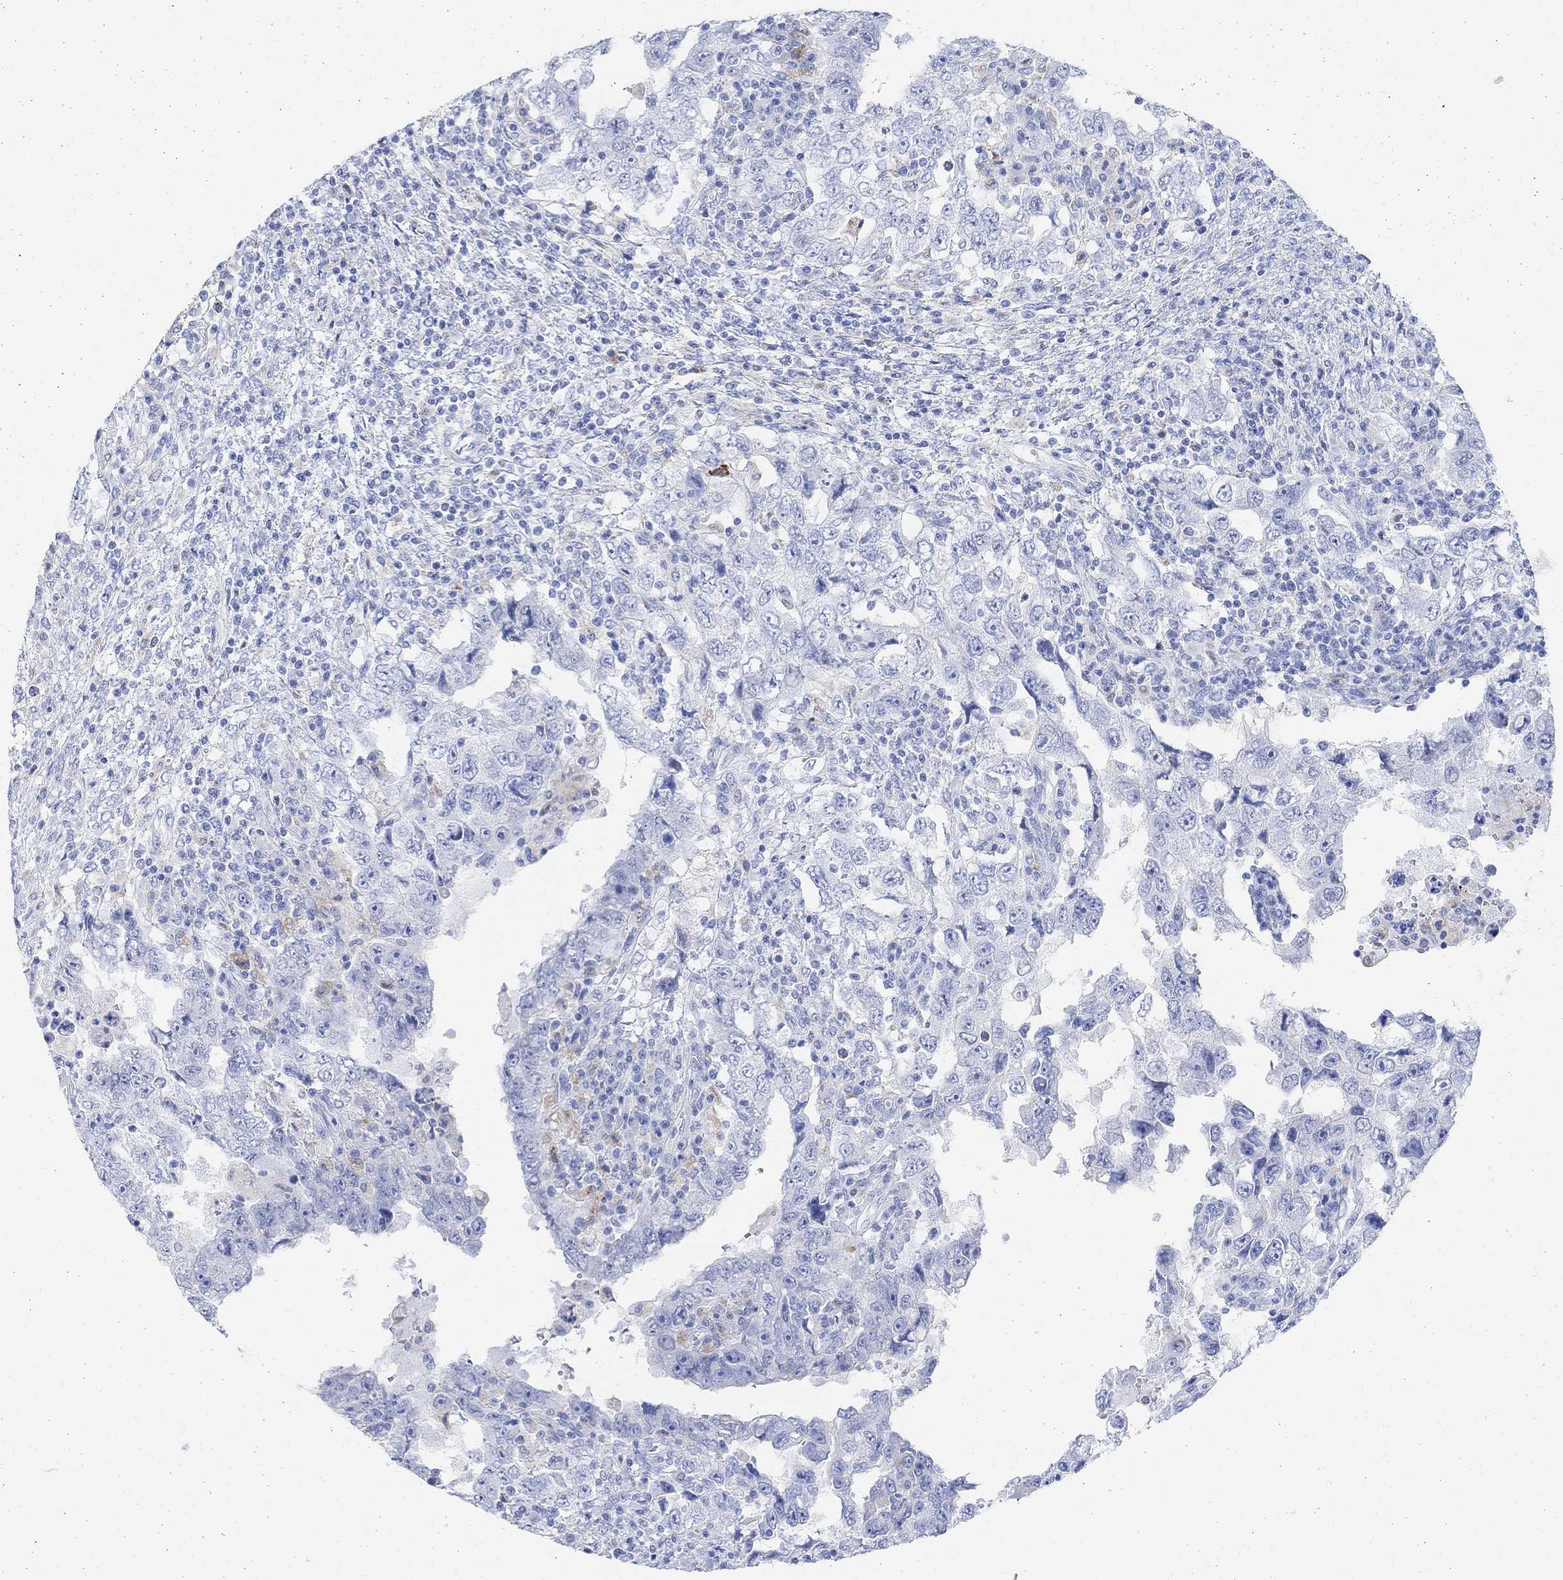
{"staining": {"intensity": "negative", "quantity": "none", "location": "none"}, "tissue": "testis cancer", "cell_type": "Tumor cells", "image_type": "cancer", "snomed": [{"axis": "morphology", "description": "Carcinoma, Embryonal, NOS"}, {"axis": "topography", "description": "Testis"}], "caption": "A high-resolution micrograph shows IHC staining of testis cancer, which demonstrates no significant positivity in tumor cells.", "gene": "RETNLB", "patient": {"sex": "male", "age": 26}}